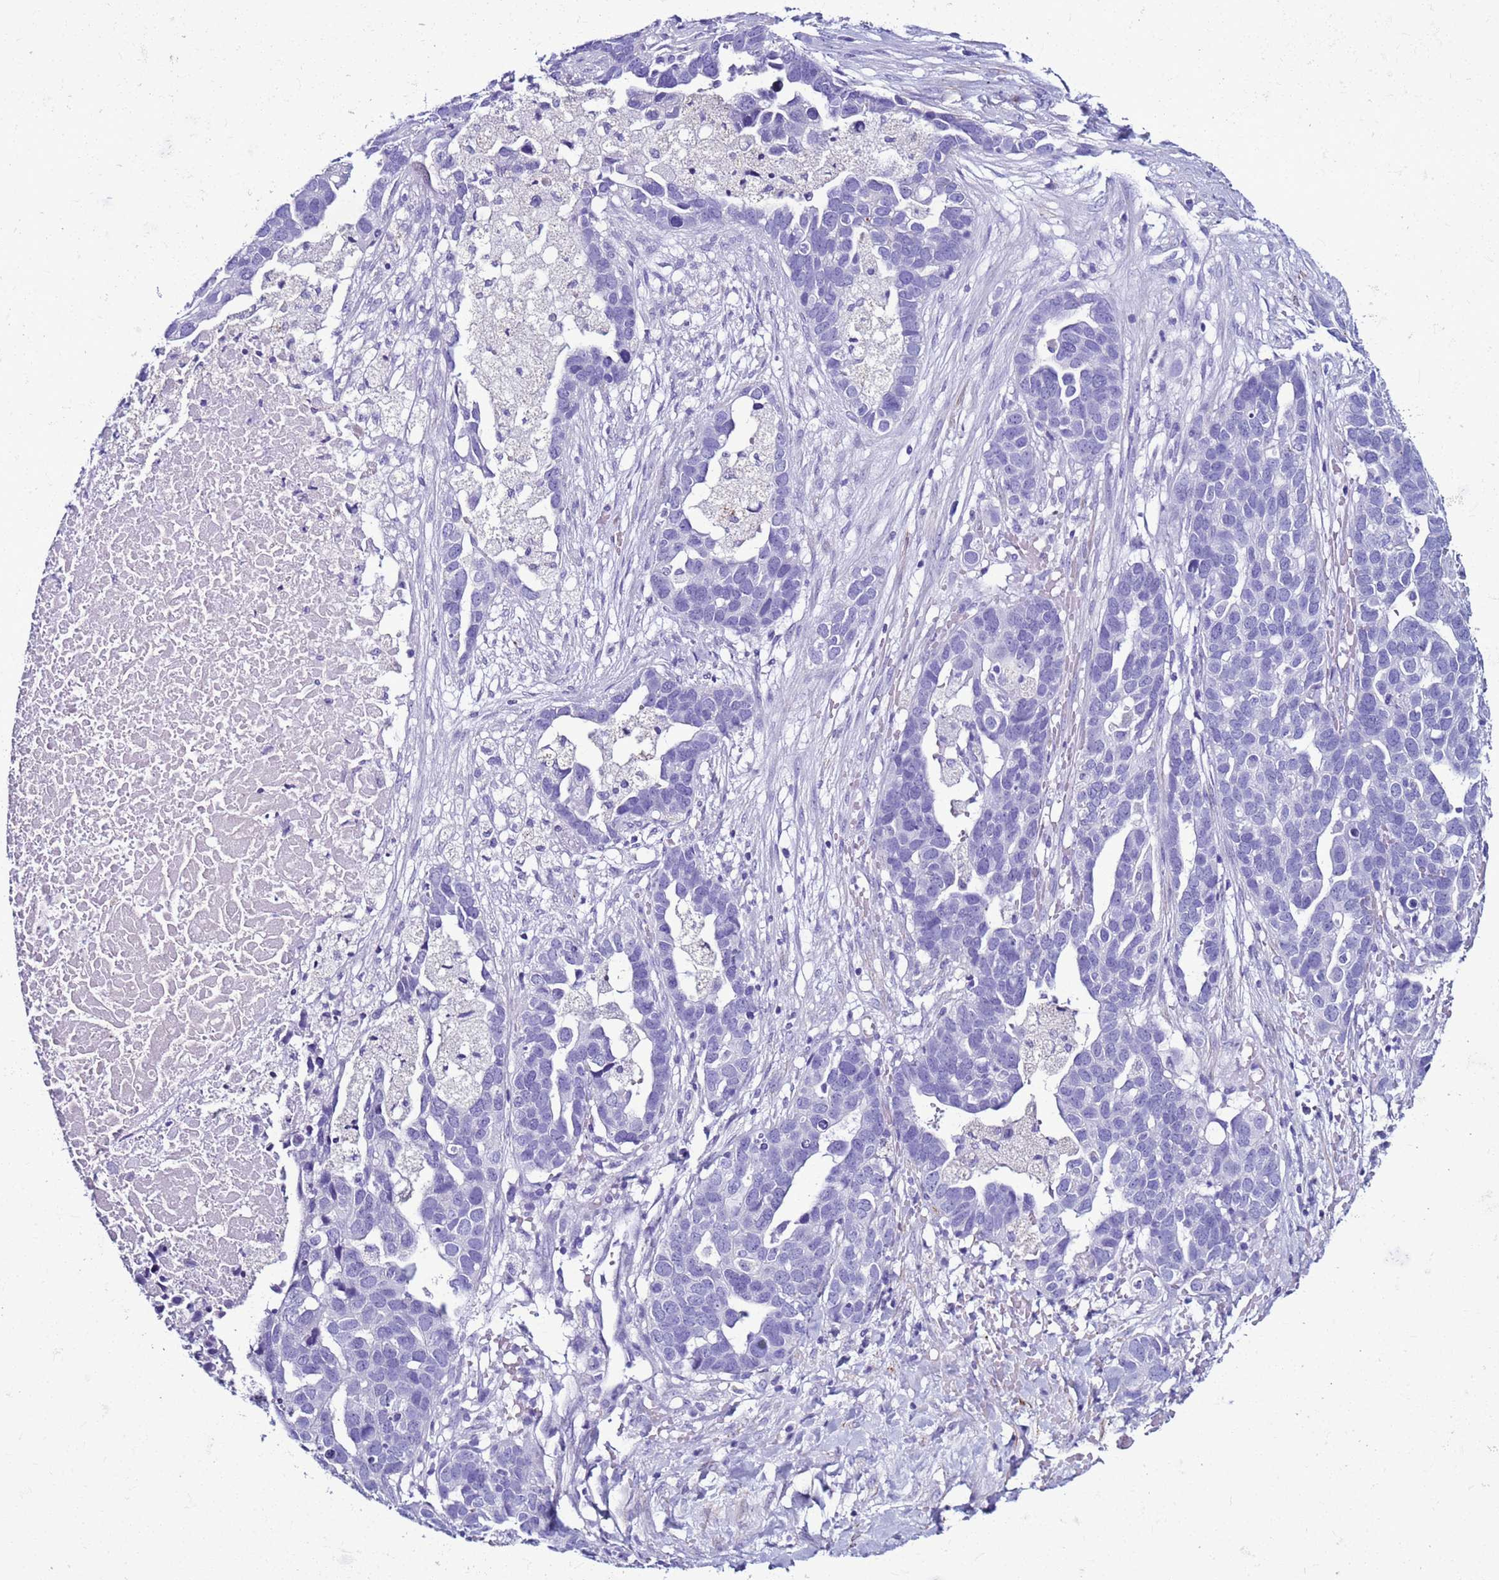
{"staining": {"intensity": "negative", "quantity": "none", "location": "none"}, "tissue": "ovarian cancer", "cell_type": "Tumor cells", "image_type": "cancer", "snomed": [{"axis": "morphology", "description": "Cystadenocarcinoma, serous, NOS"}, {"axis": "topography", "description": "Ovary"}], "caption": "Immunohistochemical staining of ovarian serous cystadenocarcinoma exhibits no significant positivity in tumor cells.", "gene": "LCMT1", "patient": {"sex": "female", "age": 54}}